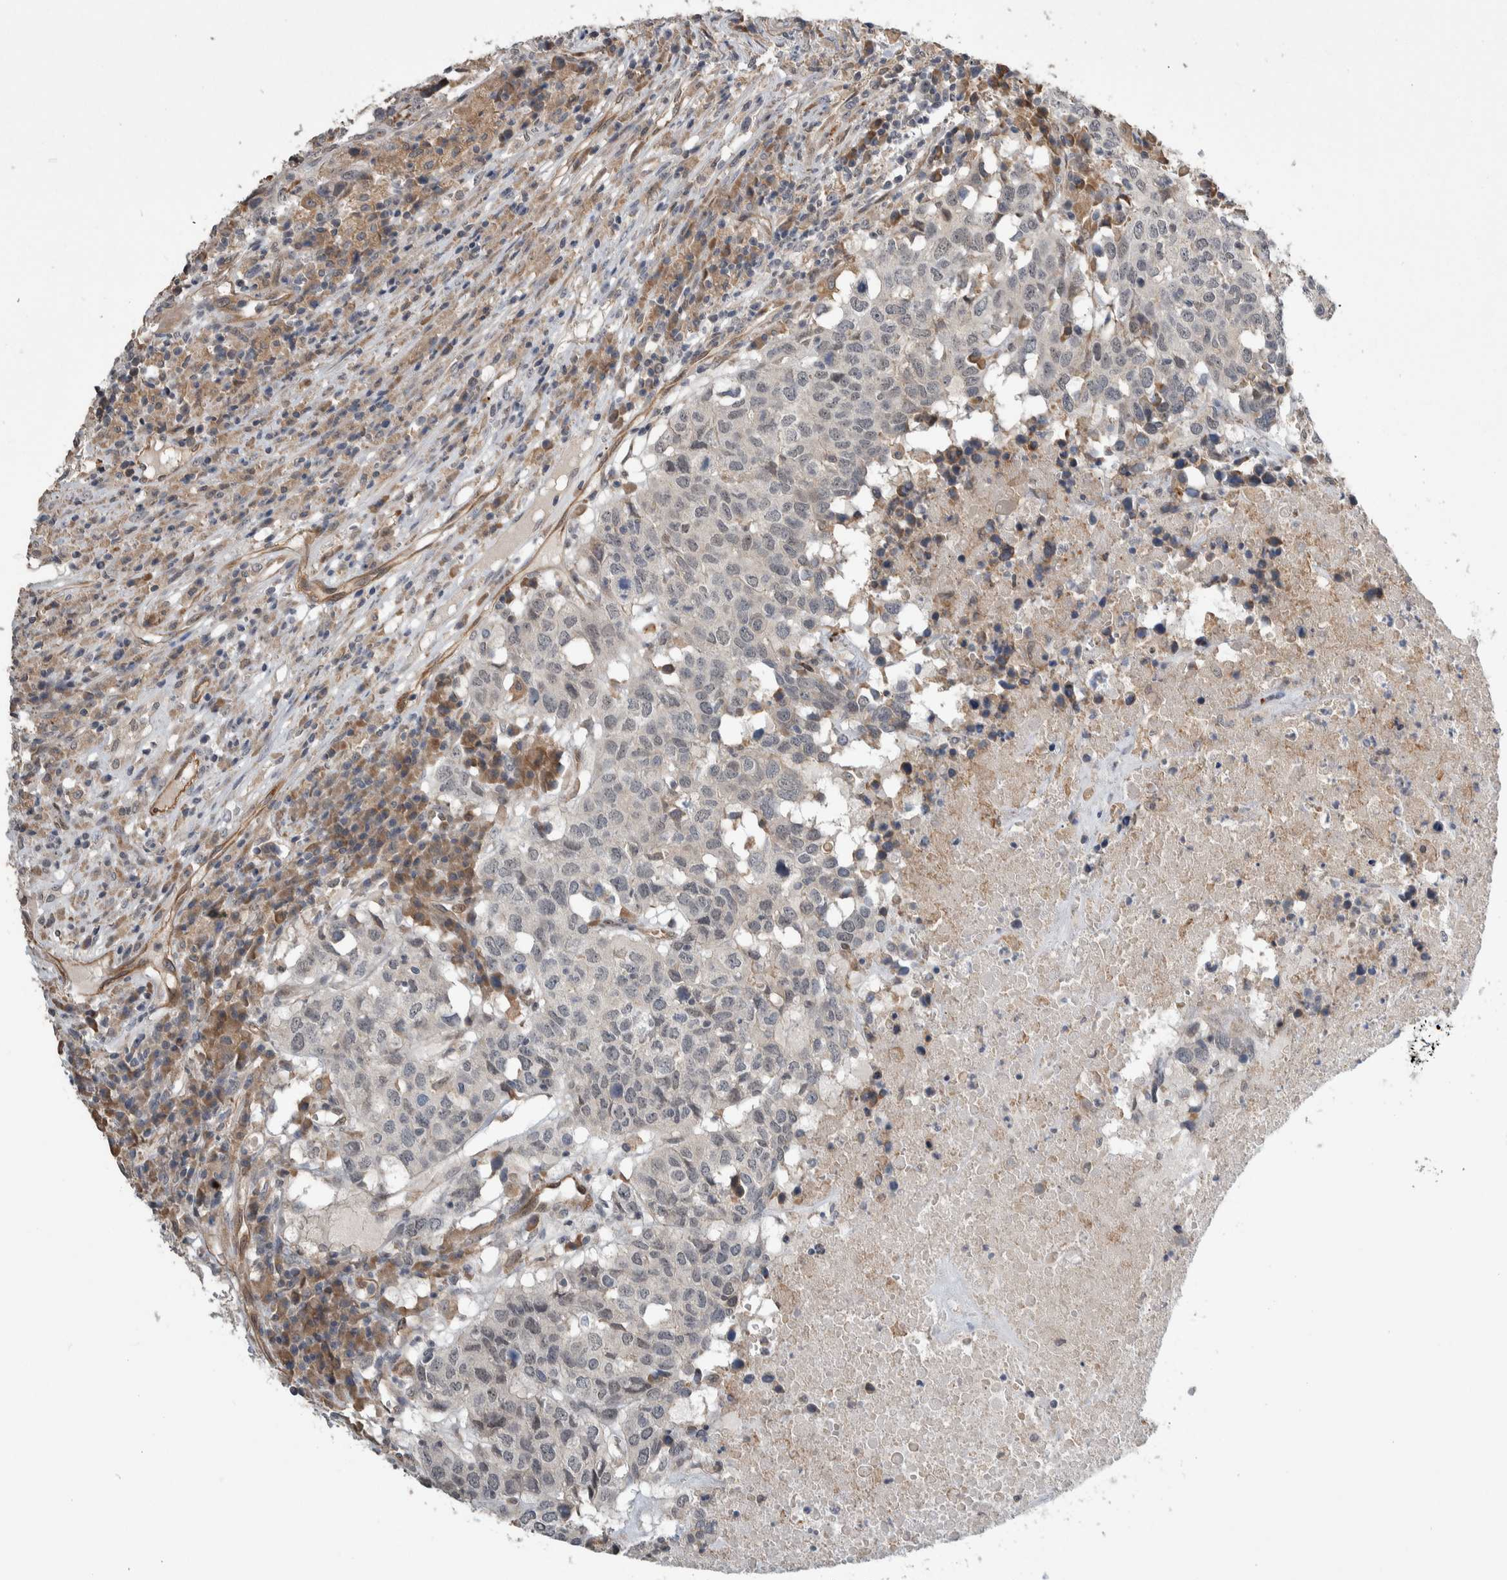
{"staining": {"intensity": "negative", "quantity": "none", "location": "none"}, "tissue": "head and neck cancer", "cell_type": "Tumor cells", "image_type": "cancer", "snomed": [{"axis": "morphology", "description": "Squamous cell carcinoma, NOS"}, {"axis": "topography", "description": "Head-Neck"}], "caption": "Photomicrograph shows no significant protein staining in tumor cells of head and neck squamous cell carcinoma. The staining is performed using DAB (3,3'-diaminobenzidine) brown chromogen with nuclei counter-stained in using hematoxylin.", "gene": "PRDM4", "patient": {"sex": "male", "age": 66}}